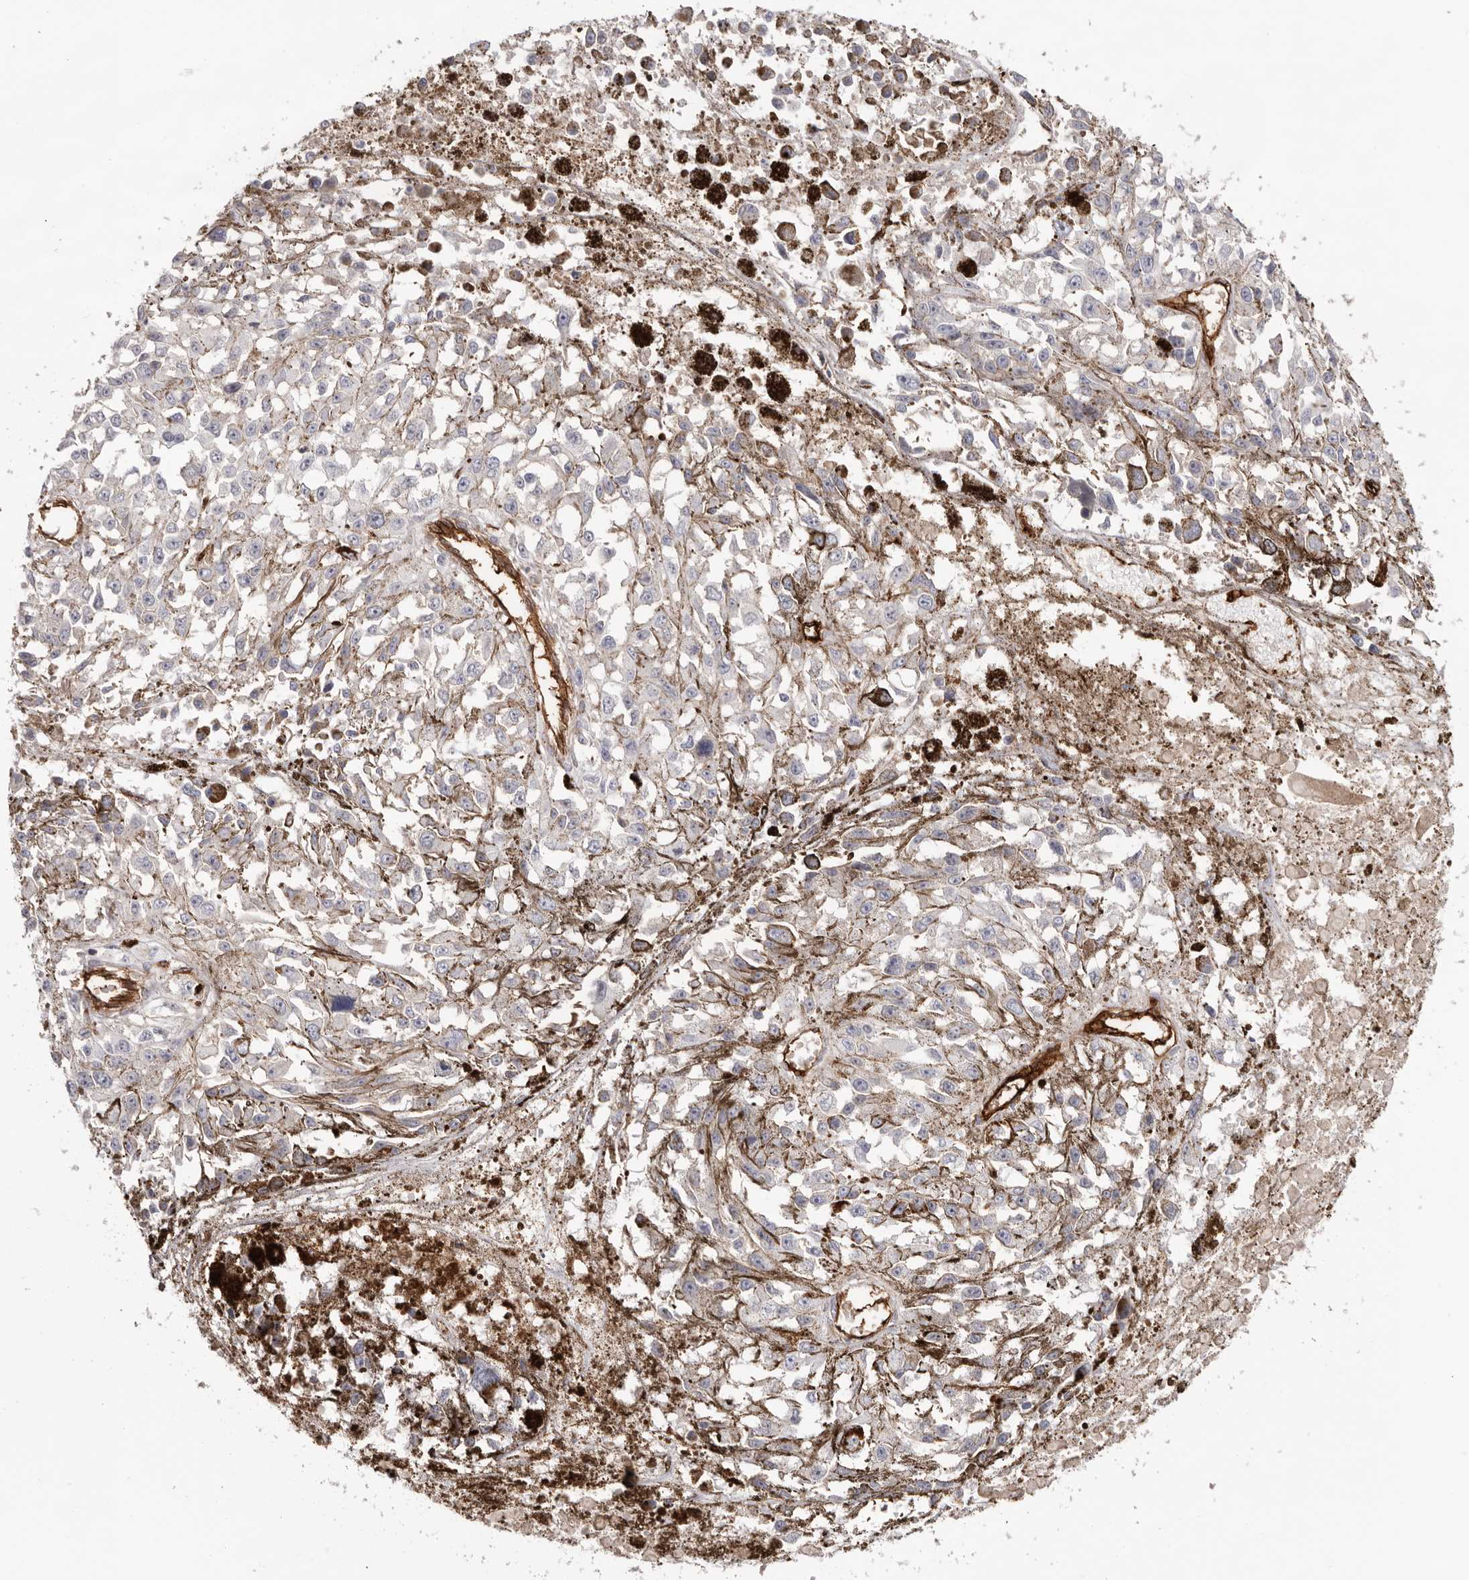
{"staining": {"intensity": "negative", "quantity": "none", "location": "none"}, "tissue": "melanoma", "cell_type": "Tumor cells", "image_type": "cancer", "snomed": [{"axis": "morphology", "description": "Malignant melanoma, Metastatic site"}, {"axis": "topography", "description": "Lymph node"}], "caption": "DAB immunohistochemical staining of melanoma displays no significant staining in tumor cells.", "gene": "LRRC66", "patient": {"sex": "male", "age": 59}}